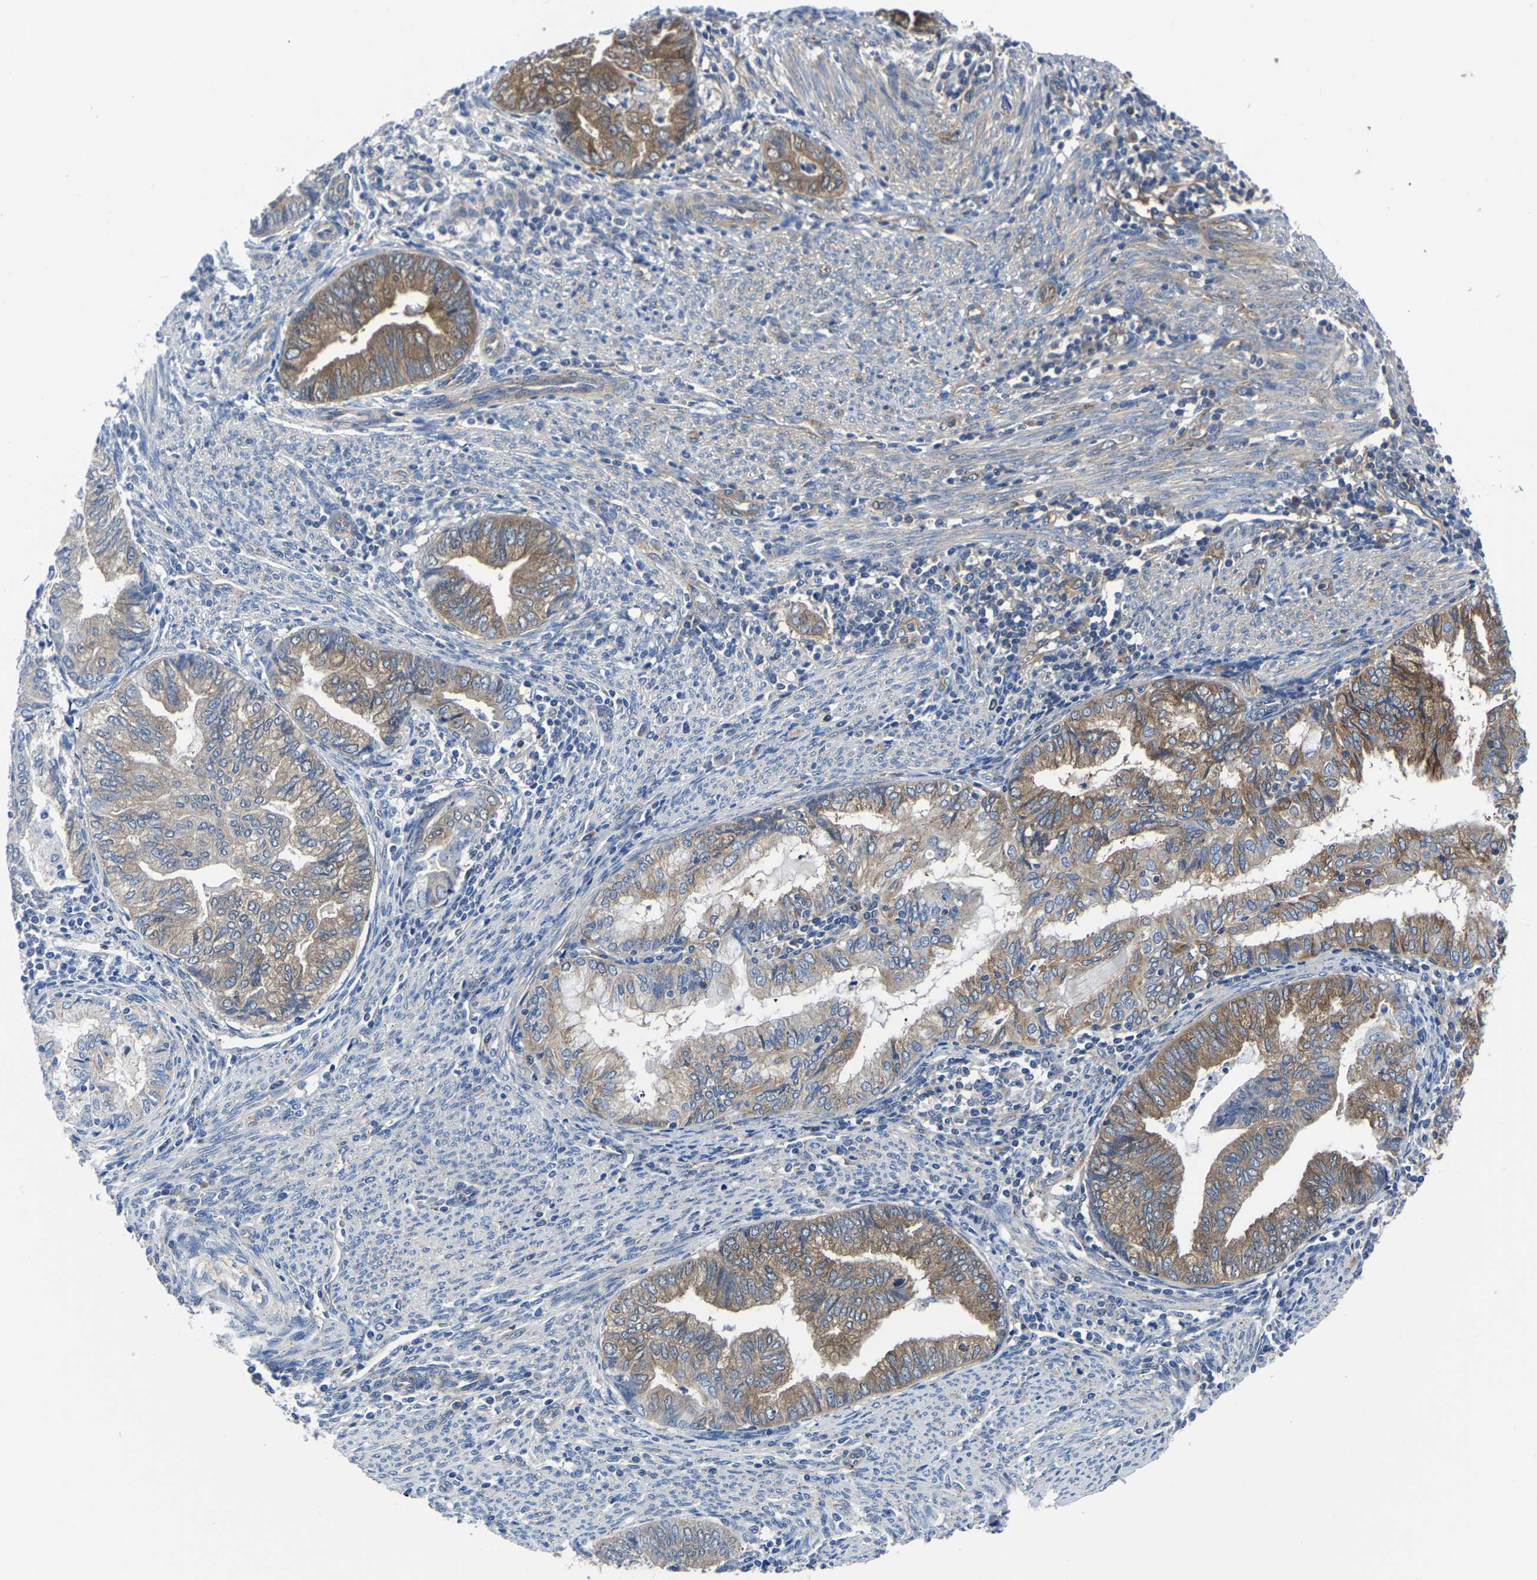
{"staining": {"intensity": "weak", "quantity": "25%-75%", "location": "cytoplasmic/membranous"}, "tissue": "endometrial cancer", "cell_type": "Tumor cells", "image_type": "cancer", "snomed": [{"axis": "morphology", "description": "Adenocarcinoma, NOS"}, {"axis": "topography", "description": "Endometrium"}], "caption": "IHC photomicrograph of neoplastic tissue: endometrial cancer (adenocarcinoma) stained using immunohistochemistry (IHC) displays low levels of weak protein expression localized specifically in the cytoplasmic/membranous of tumor cells, appearing as a cytoplasmic/membranous brown color.", "gene": "TFG", "patient": {"sex": "female", "age": 79}}